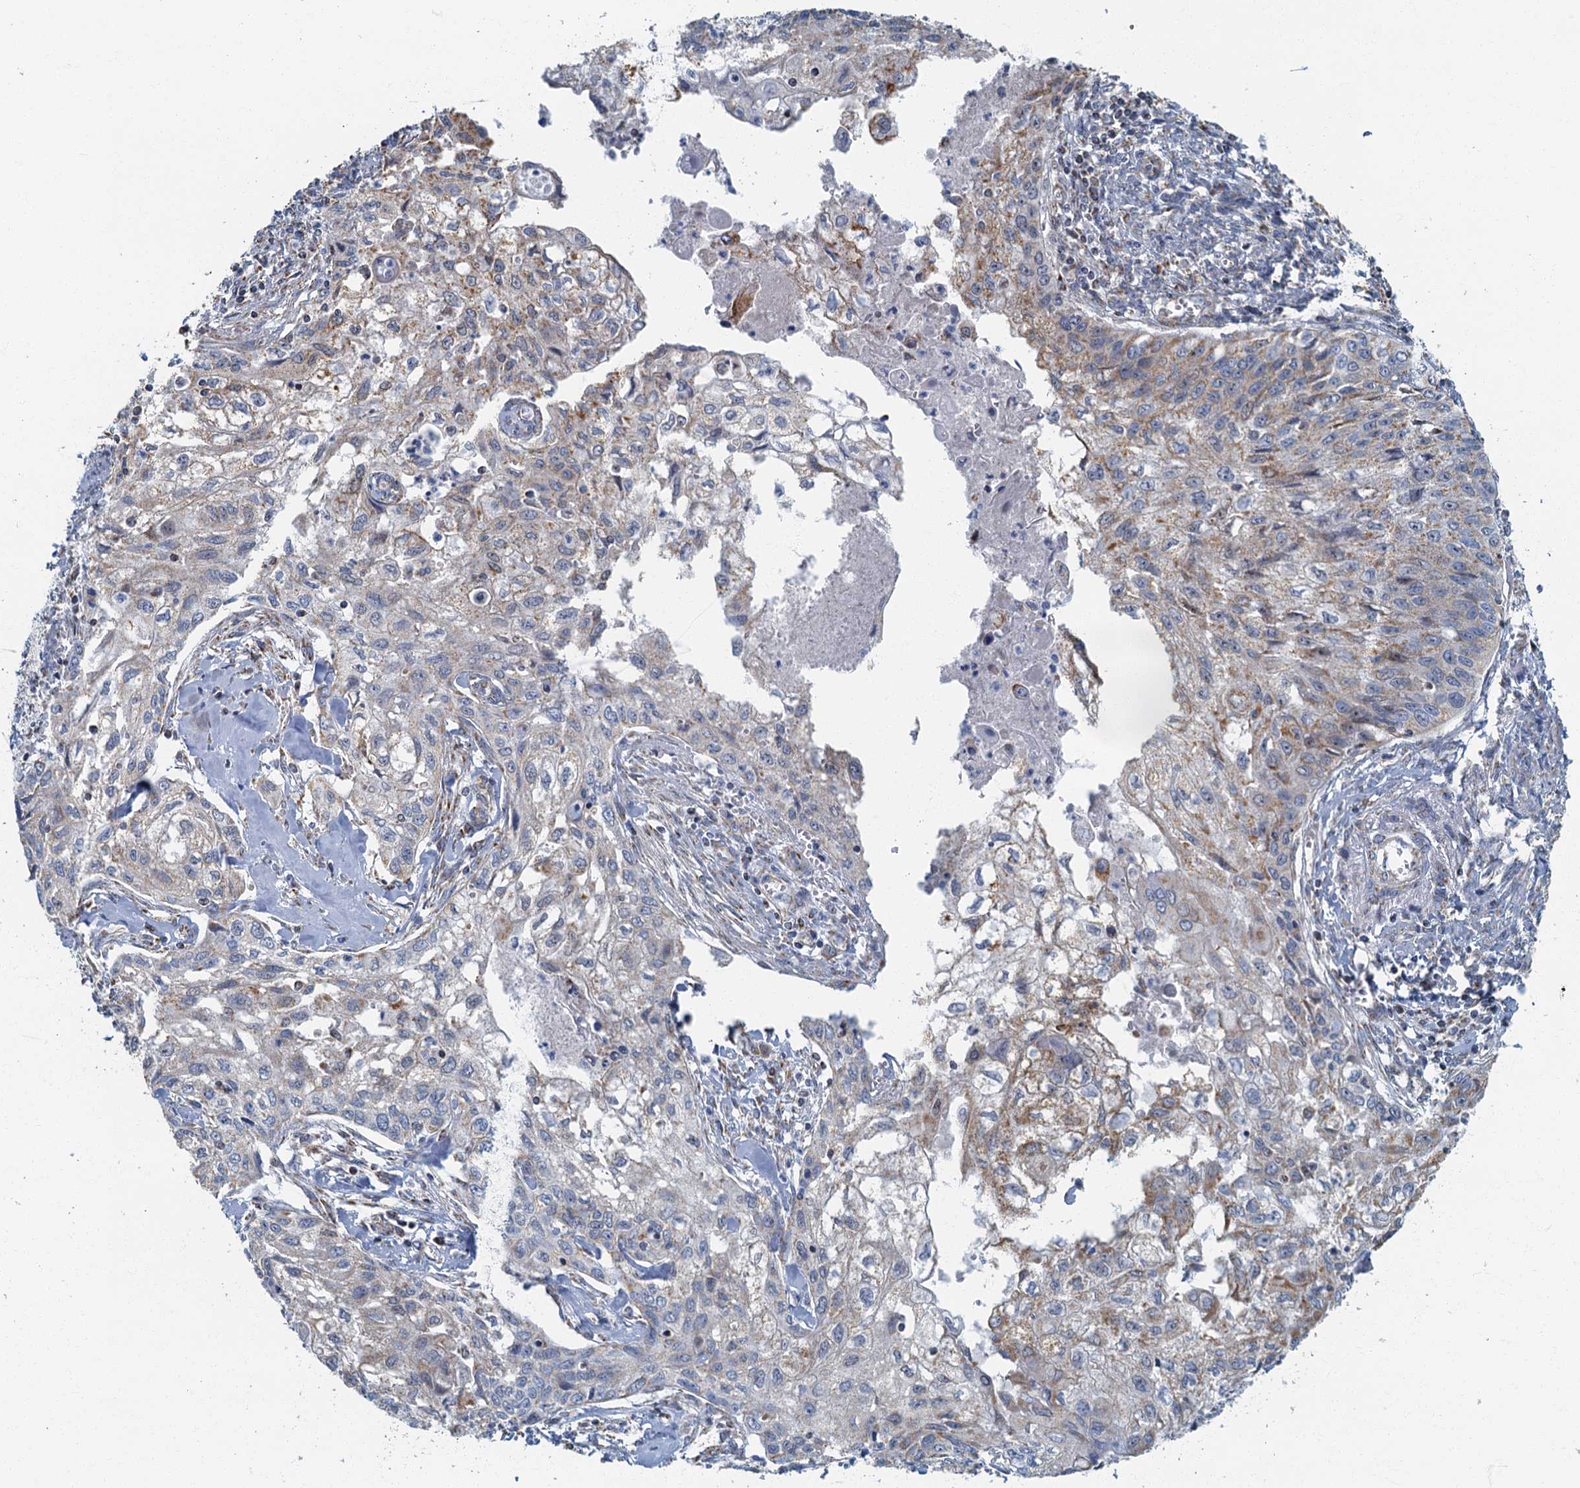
{"staining": {"intensity": "moderate", "quantity": "<25%", "location": "cytoplasmic/membranous"}, "tissue": "cervical cancer", "cell_type": "Tumor cells", "image_type": "cancer", "snomed": [{"axis": "morphology", "description": "Squamous cell carcinoma, NOS"}, {"axis": "topography", "description": "Cervix"}], "caption": "Immunohistochemistry micrograph of cervical cancer stained for a protein (brown), which demonstrates low levels of moderate cytoplasmic/membranous expression in about <25% of tumor cells.", "gene": "RAD9B", "patient": {"sex": "female", "age": 67}}